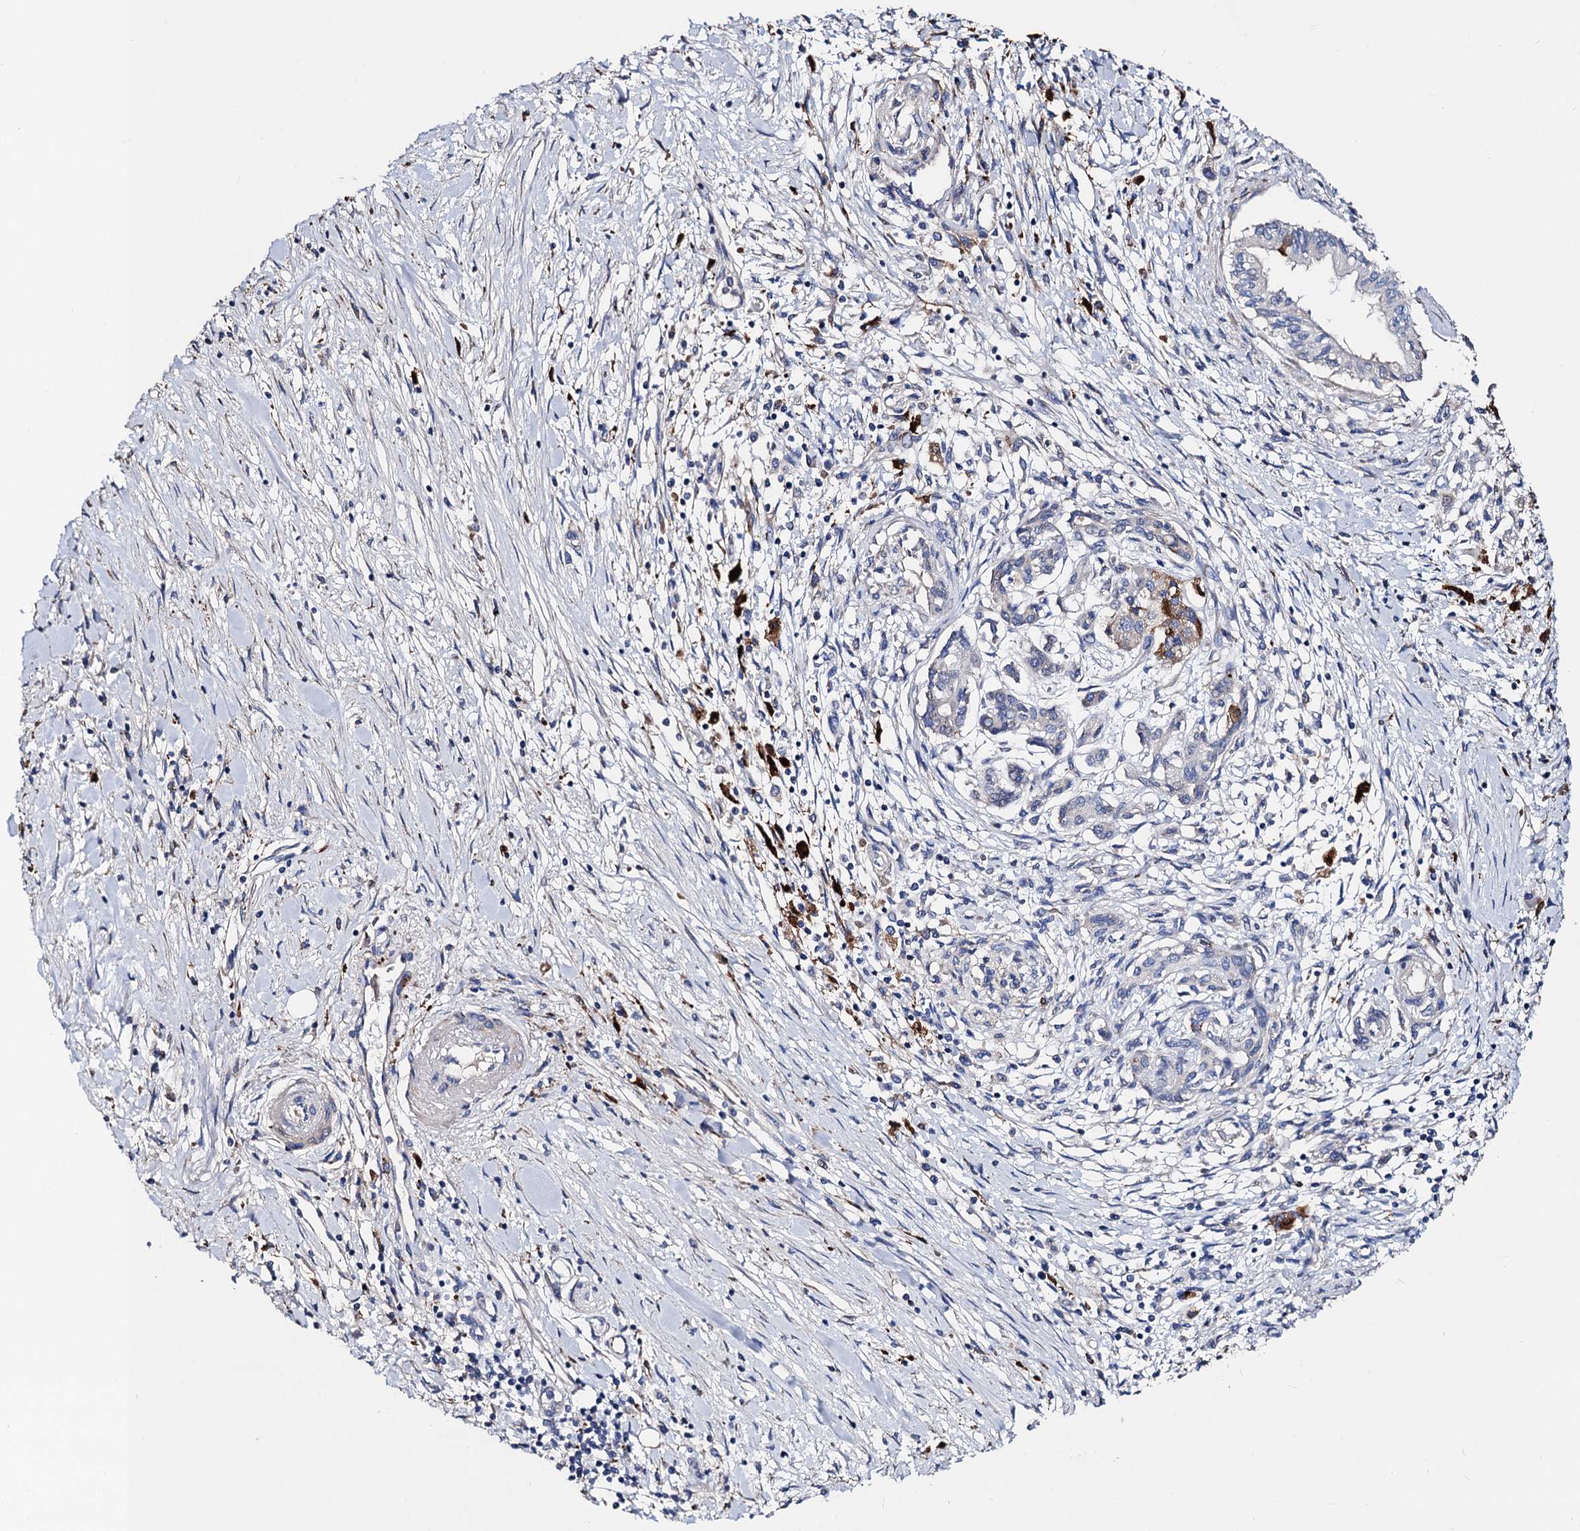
{"staining": {"intensity": "negative", "quantity": "none", "location": "none"}, "tissue": "pancreatic cancer", "cell_type": "Tumor cells", "image_type": "cancer", "snomed": [{"axis": "morphology", "description": "Adenocarcinoma, NOS"}, {"axis": "topography", "description": "Pancreas"}], "caption": "The photomicrograph reveals no significant positivity in tumor cells of pancreatic adenocarcinoma. (Immunohistochemistry (ihc), brightfield microscopy, high magnification).", "gene": "FREM3", "patient": {"sex": "female", "age": 50}}